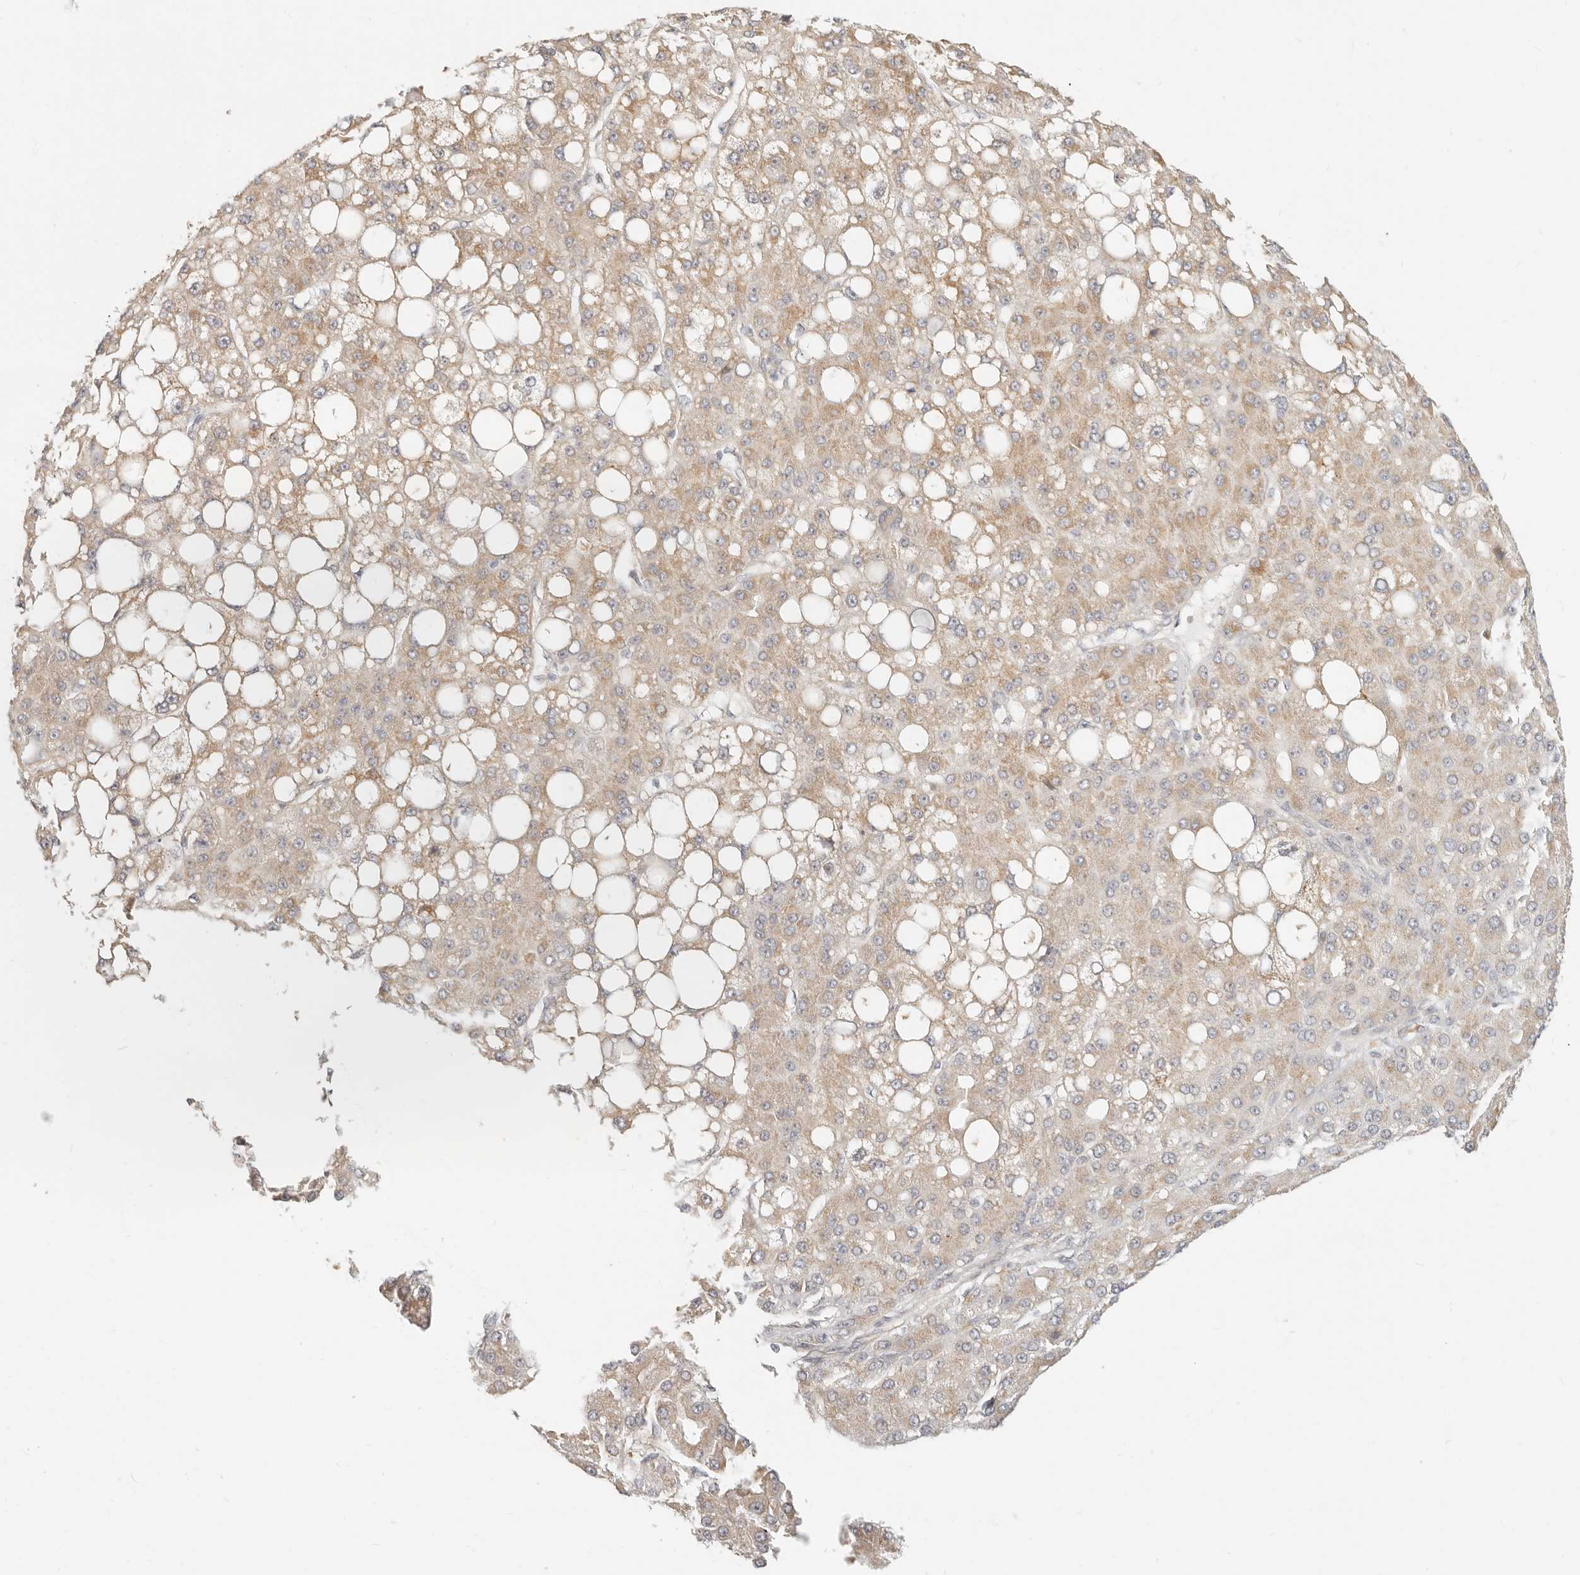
{"staining": {"intensity": "weak", "quantity": ">75%", "location": "cytoplasmic/membranous"}, "tissue": "liver cancer", "cell_type": "Tumor cells", "image_type": "cancer", "snomed": [{"axis": "morphology", "description": "Carcinoma, Hepatocellular, NOS"}, {"axis": "topography", "description": "Liver"}], "caption": "Protein staining of liver cancer tissue displays weak cytoplasmic/membranous positivity in about >75% of tumor cells.", "gene": "FAM20B", "patient": {"sex": "male", "age": 67}}